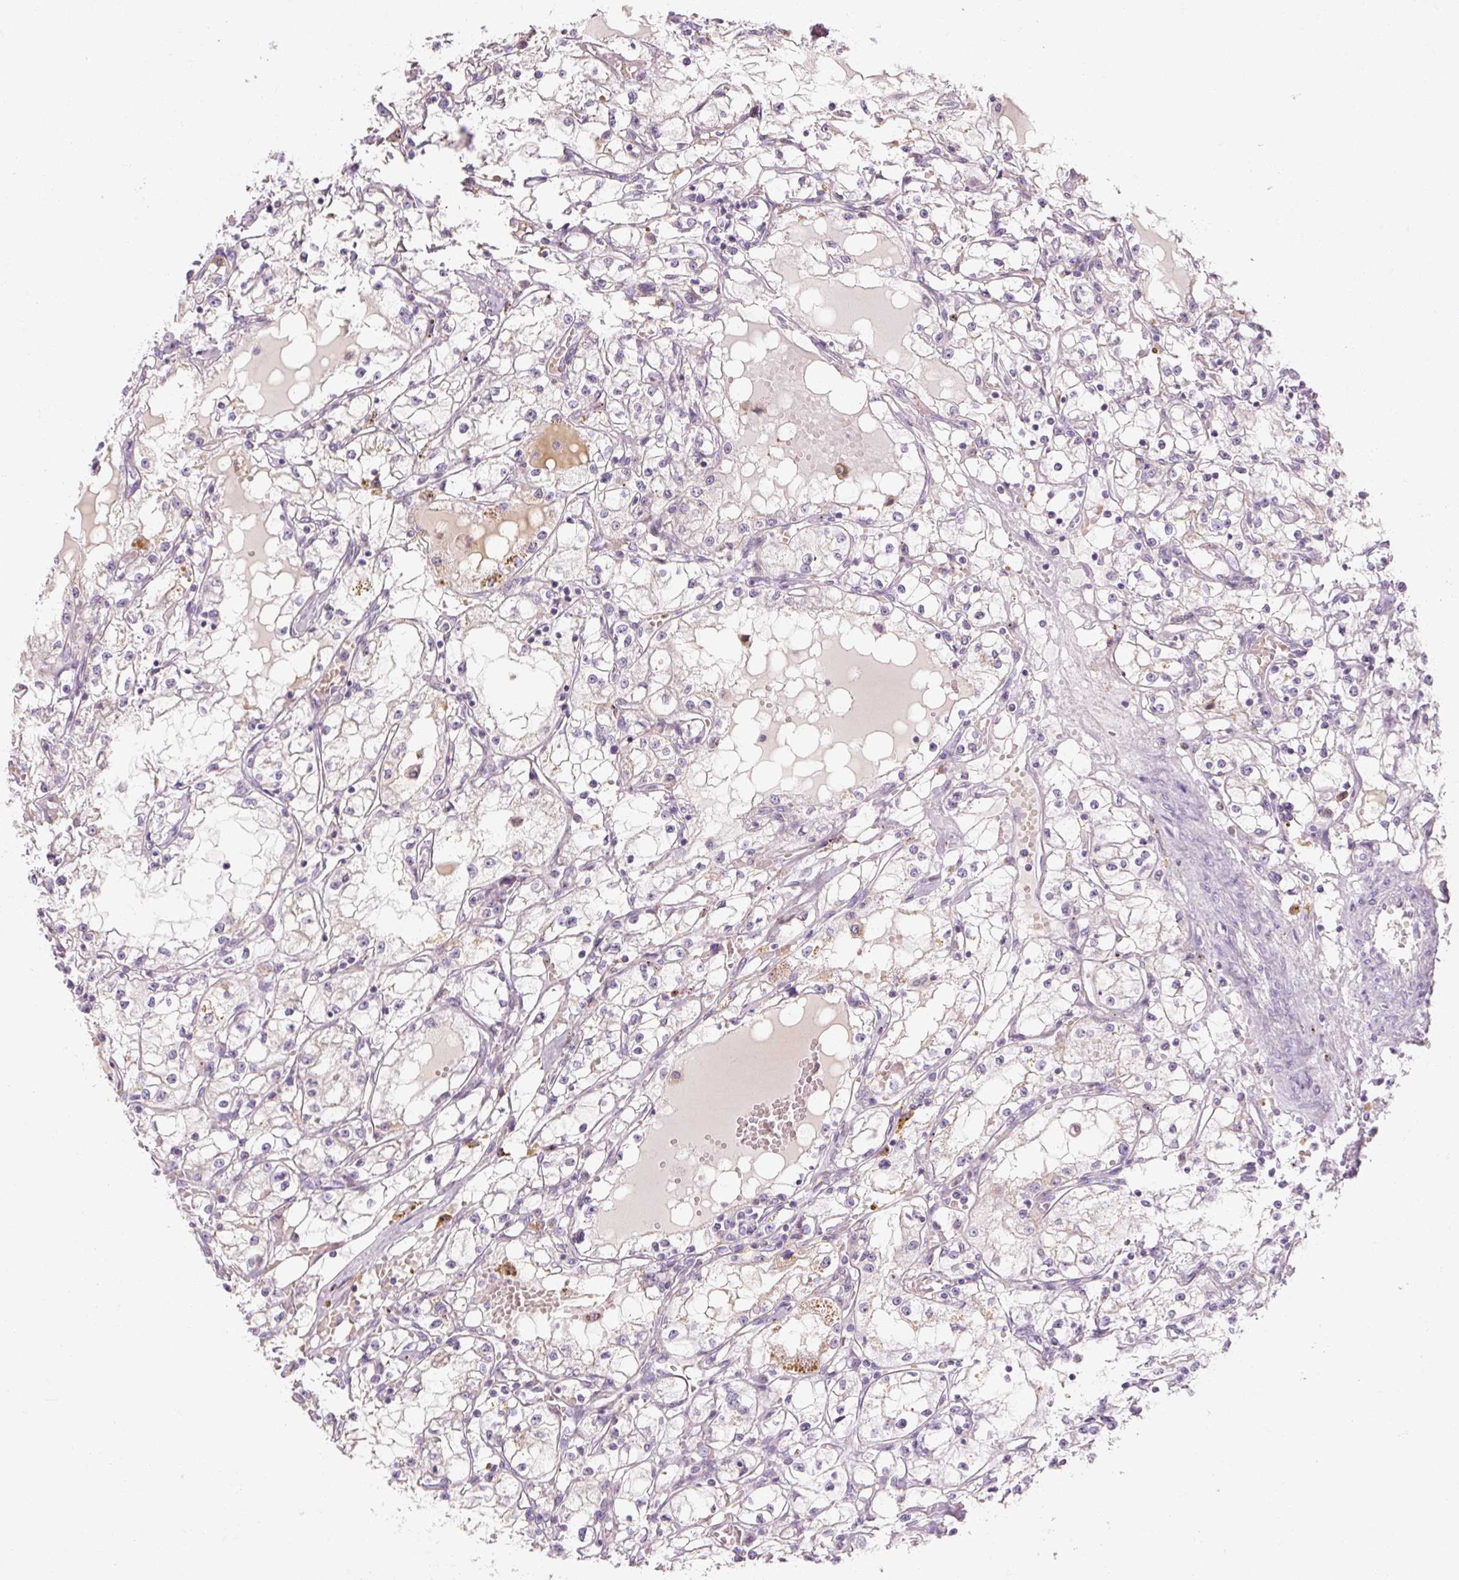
{"staining": {"intensity": "negative", "quantity": "none", "location": "none"}, "tissue": "renal cancer", "cell_type": "Tumor cells", "image_type": "cancer", "snomed": [{"axis": "morphology", "description": "Adenocarcinoma, NOS"}, {"axis": "topography", "description": "Kidney"}], "caption": "Histopathology image shows no significant protein expression in tumor cells of renal adenocarcinoma.", "gene": "NFE2L3", "patient": {"sex": "male", "age": 56}}